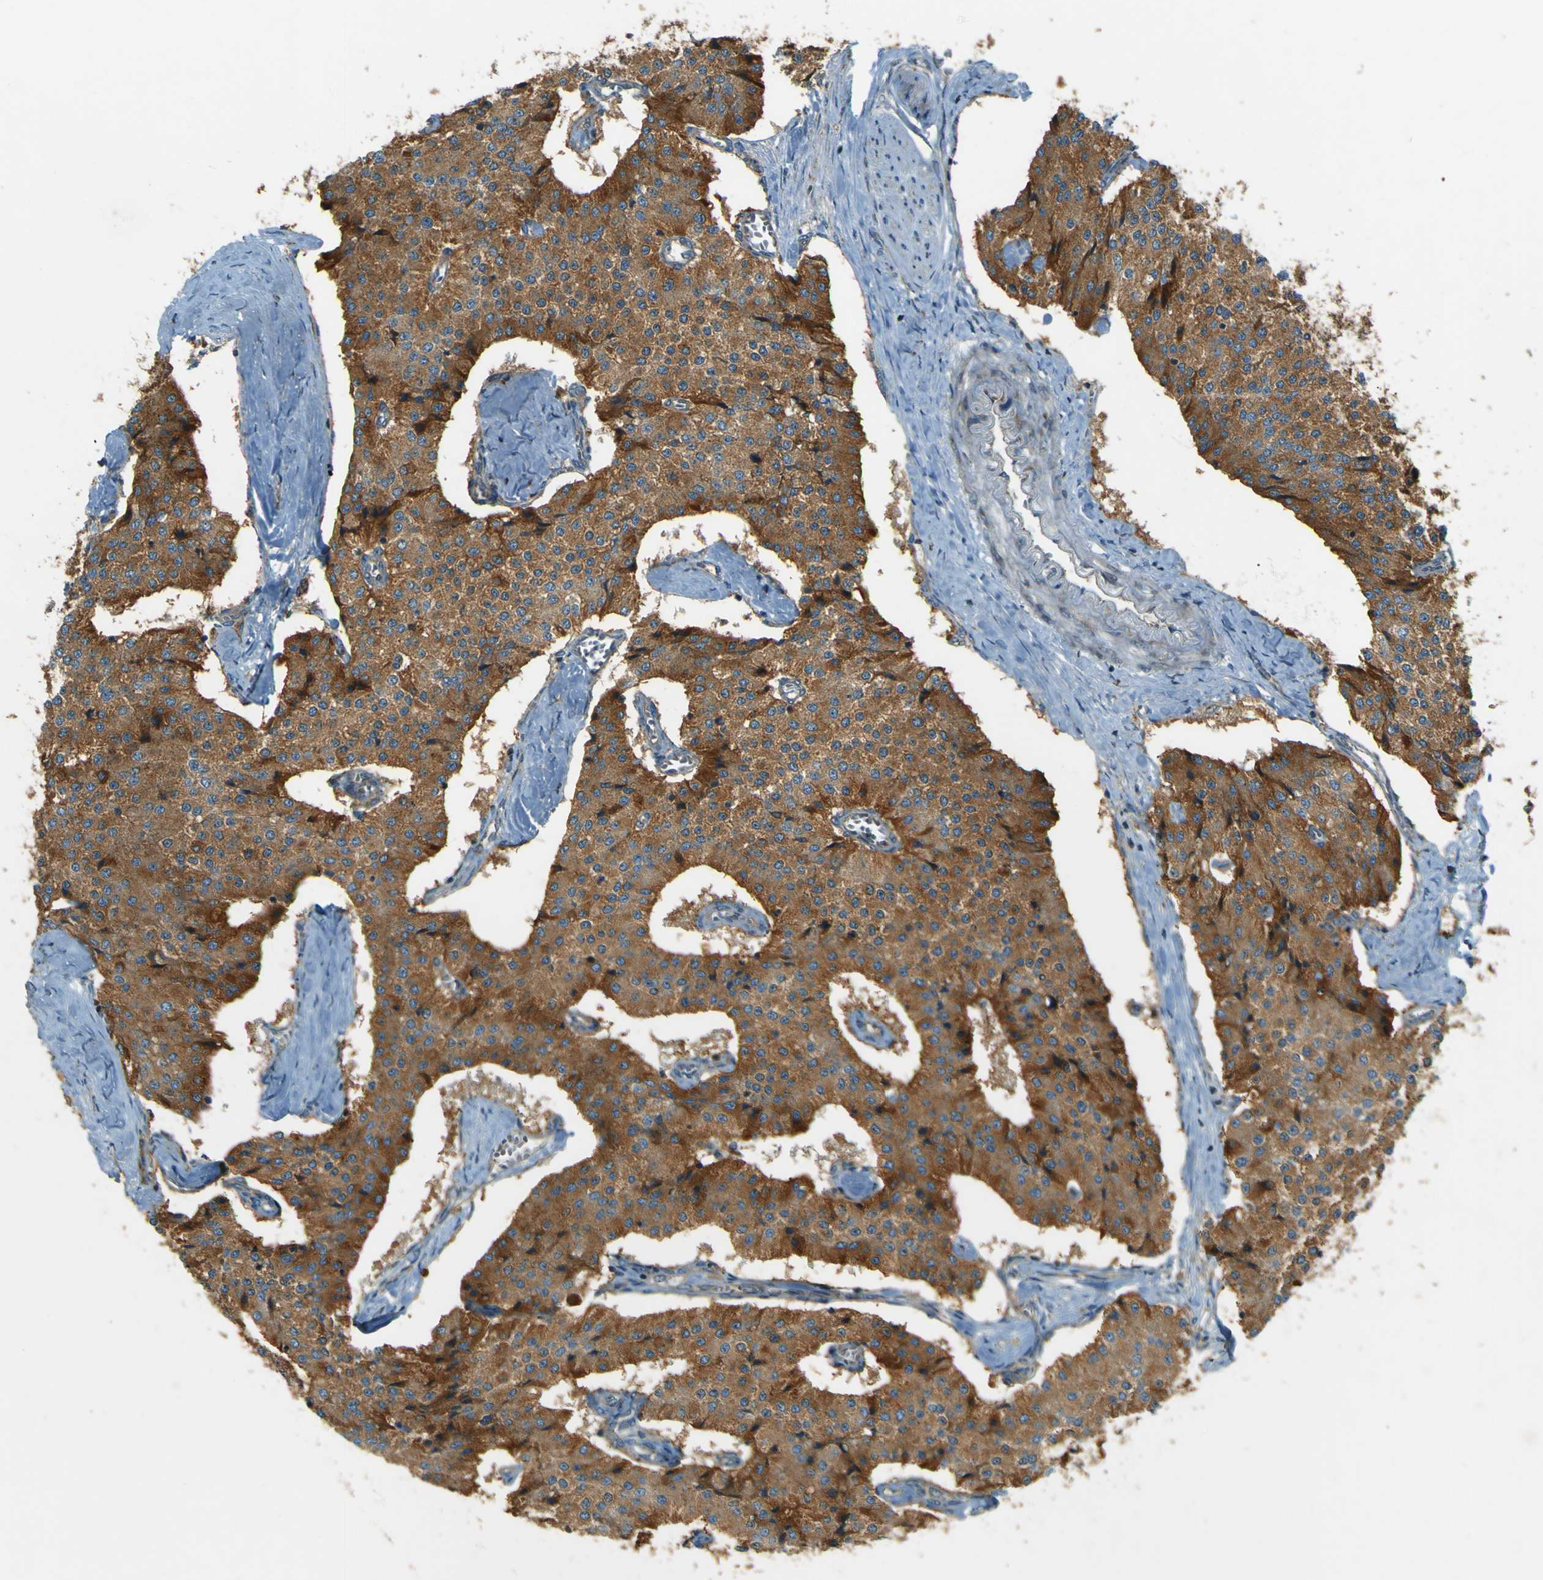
{"staining": {"intensity": "strong", "quantity": ">75%", "location": "cytoplasmic/membranous"}, "tissue": "carcinoid", "cell_type": "Tumor cells", "image_type": "cancer", "snomed": [{"axis": "morphology", "description": "Carcinoid, malignant, NOS"}, {"axis": "topography", "description": "Colon"}], "caption": "Protein staining shows strong cytoplasmic/membranous positivity in approximately >75% of tumor cells in carcinoid. The staining was performed using DAB (3,3'-diaminobenzidine), with brown indicating positive protein expression. Nuclei are stained blue with hematoxylin.", "gene": "DNAJC5", "patient": {"sex": "female", "age": 52}}